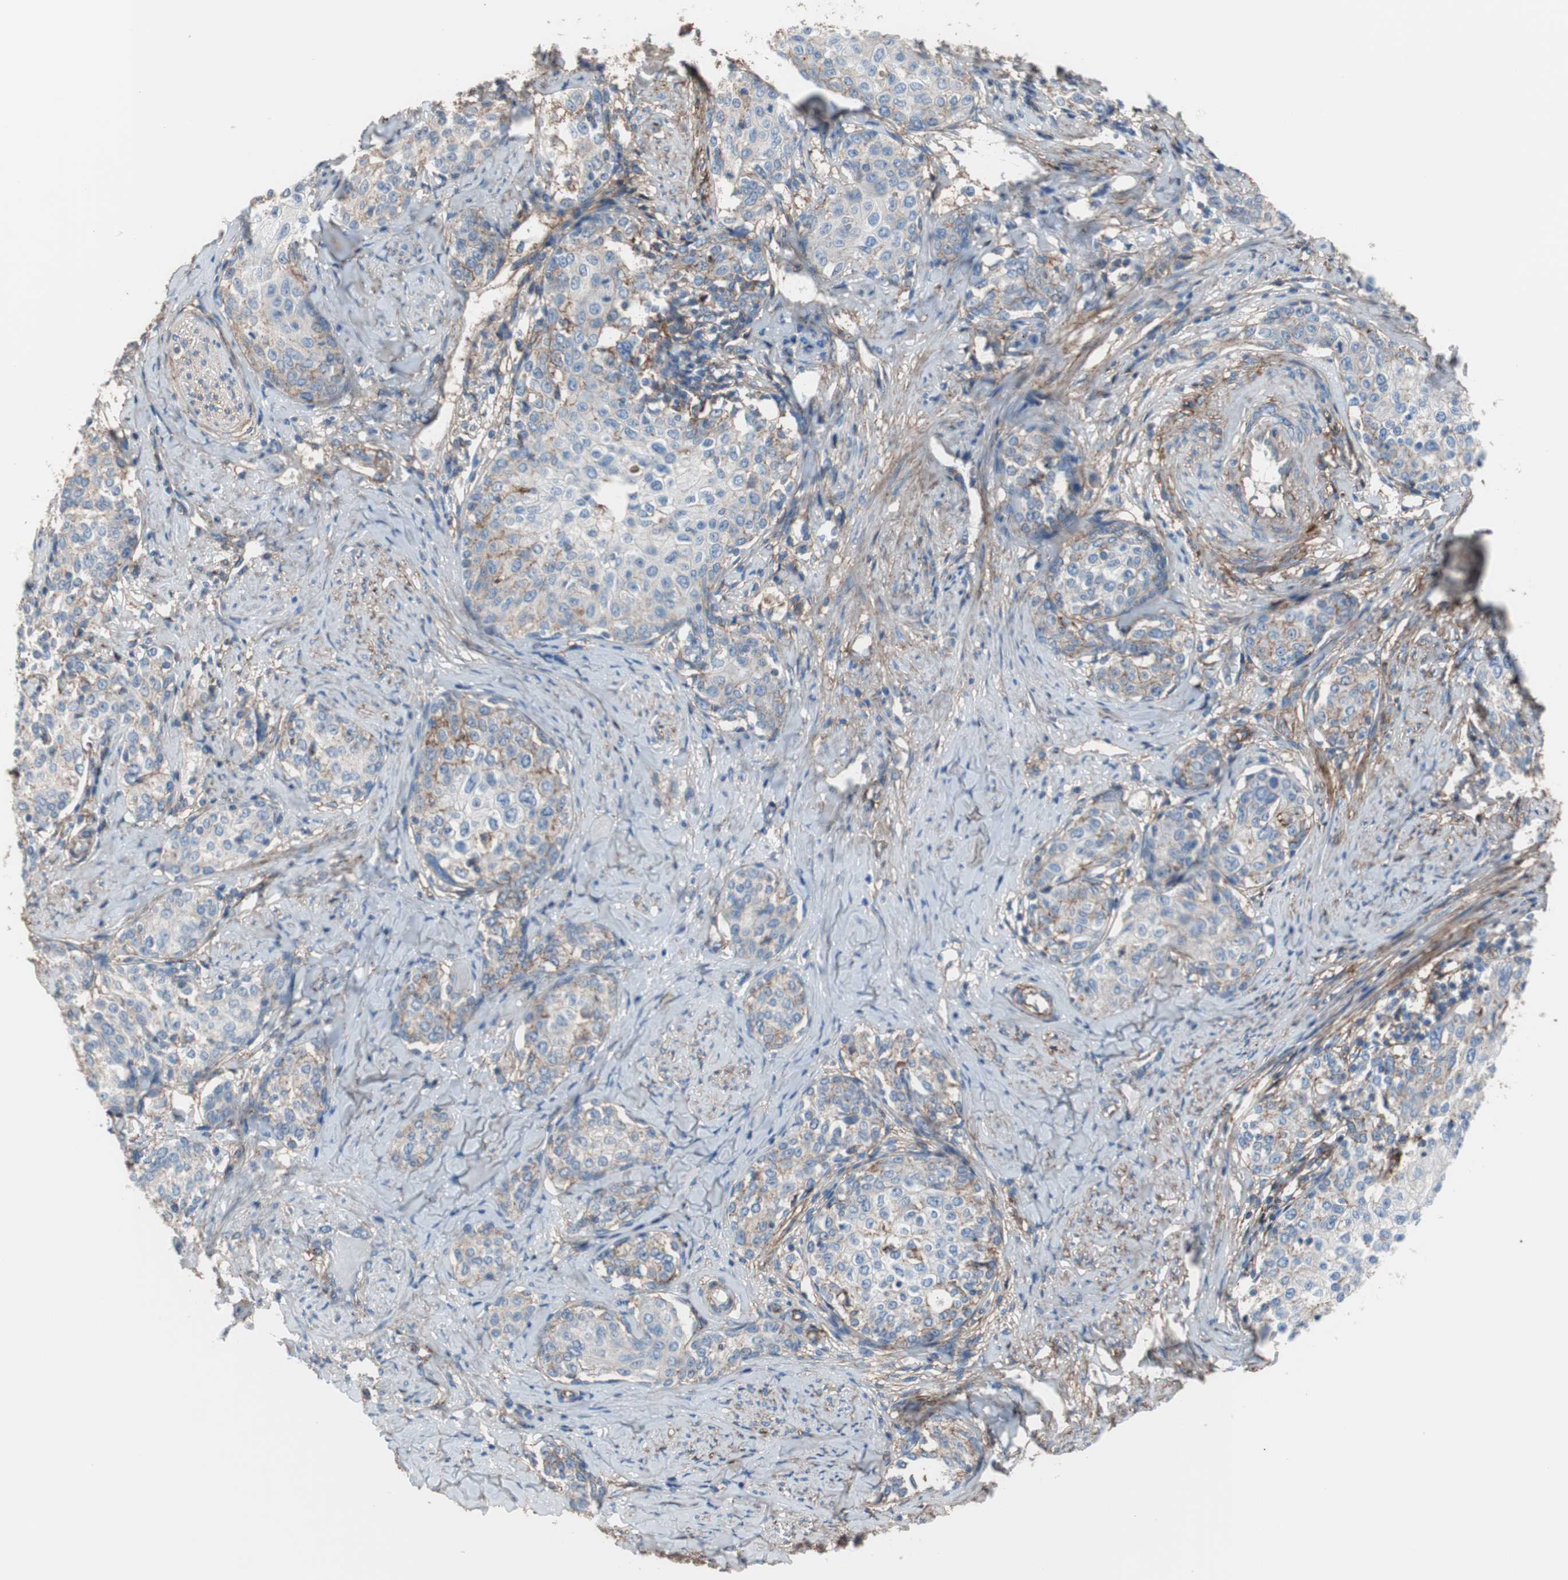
{"staining": {"intensity": "weak", "quantity": "25%-75%", "location": "cytoplasmic/membranous"}, "tissue": "cervical cancer", "cell_type": "Tumor cells", "image_type": "cancer", "snomed": [{"axis": "morphology", "description": "Squamous cell carcinoma, NOS"}, {"axis": "morphology", "description": "Adenocarcinoma, NOS"}, {"axis": "topography", "description": "Cervix"}], "caption": "A low amount of weak cytoplasmic/membranous positivity is seen in approximately 25%-75% of tumor cells in adenocarcinoma (cervical) tissue.", "gene": "CD81", "patient": {"sex": "female", "age": 52}}